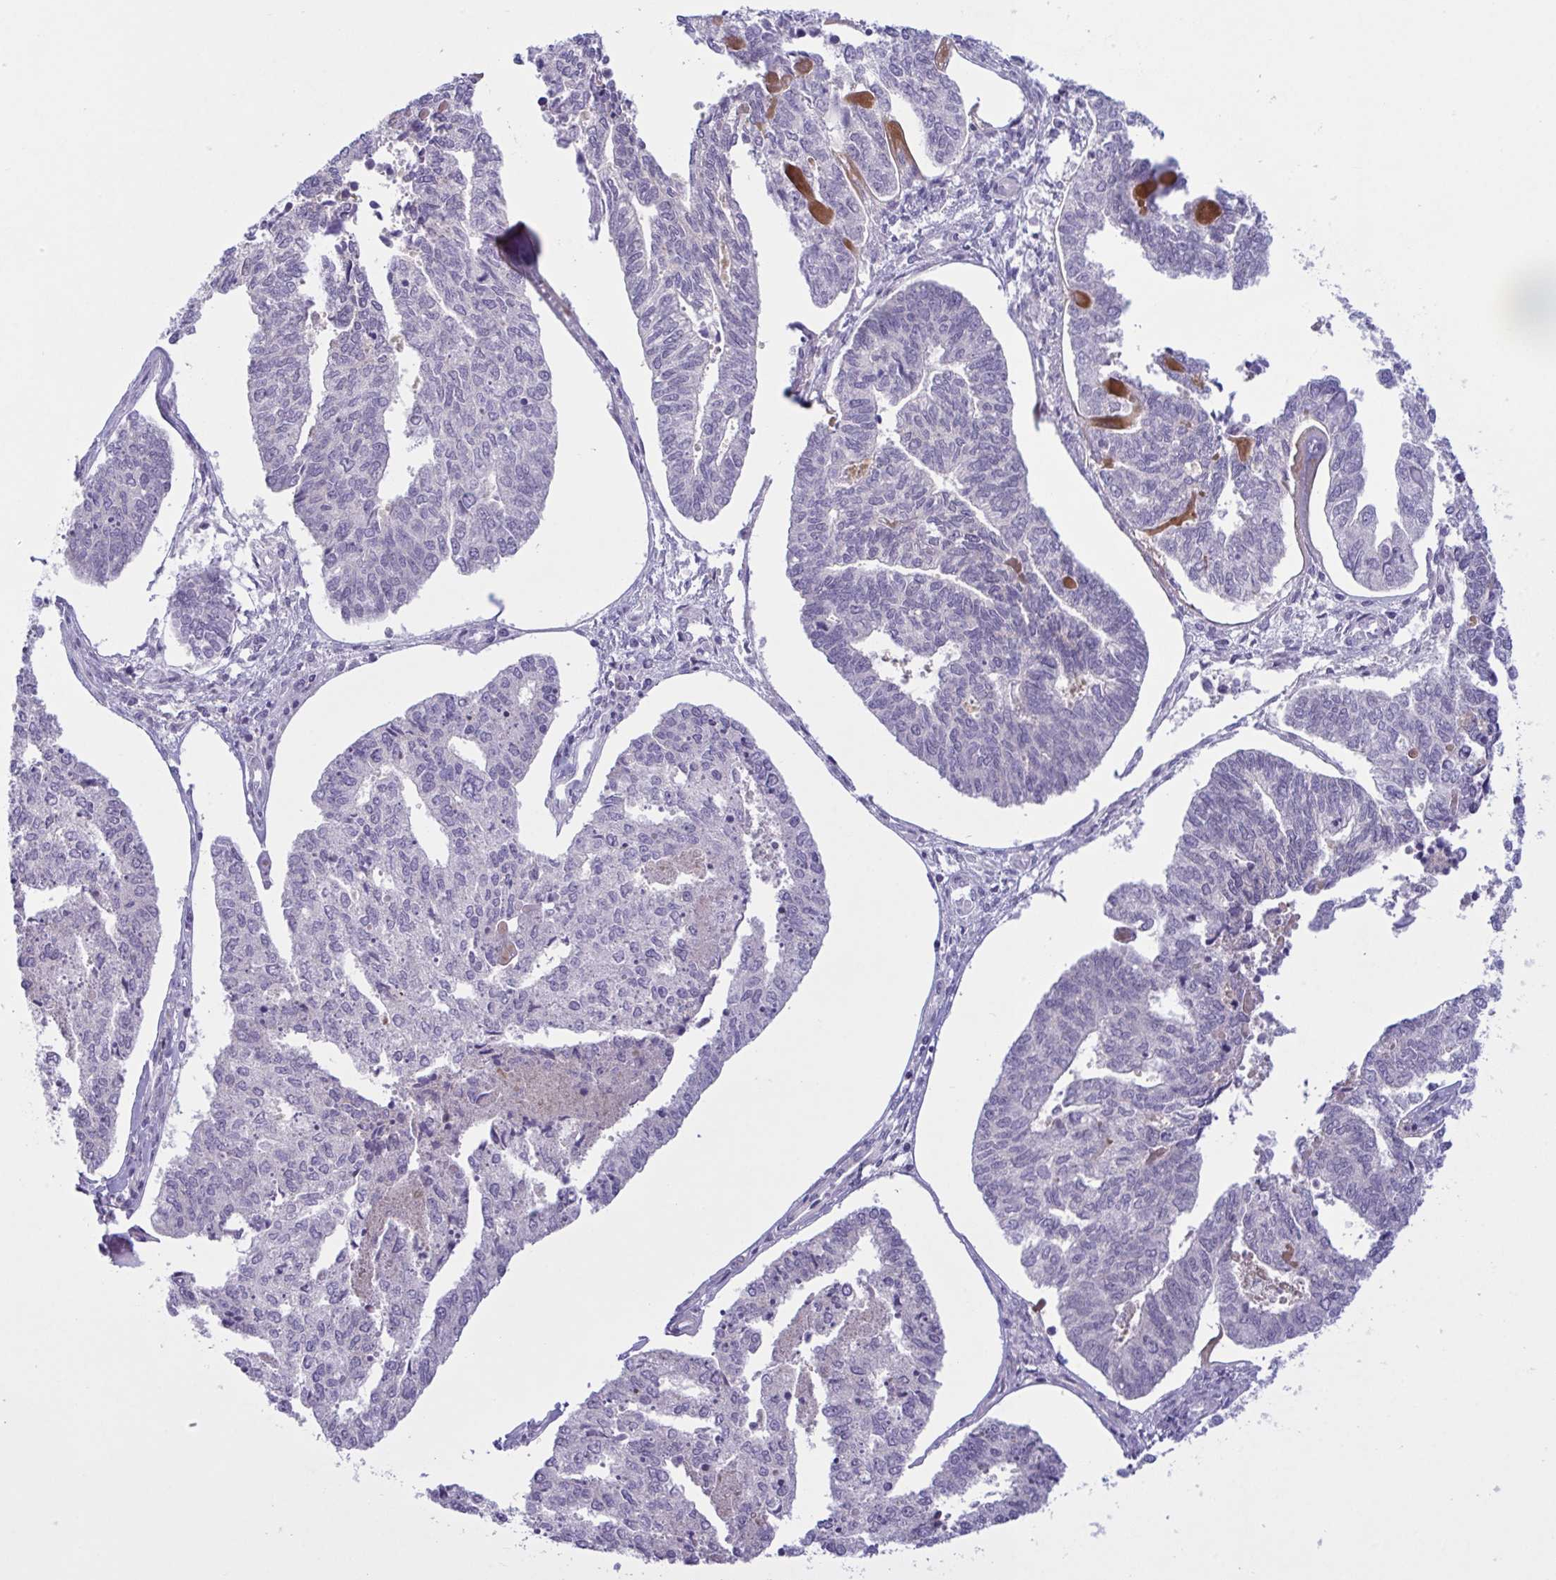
{"staining": {"intensity": "negative", "quantity": "none", "location": "none"}, "tissue": "endometrial cancer", "cell_type": "Tumor cells", "image_type": "cancer", "snomed": [{"axis": "morphology", "description": "Adenocarcinoma, NOS"}, {"axis": "topography", "description": "Endometrium"}], "caption": "Immunohistochemistry (IHC) histopathology image of neoplastic tissue: adenocarcinoma (endometrial) stained with DAB (3,3'-diaminobenzidine) exhibits no significant protein positivity in tumor cells.", "gene": "VWC2", "patient": {"sex": "female", "age": 73}}